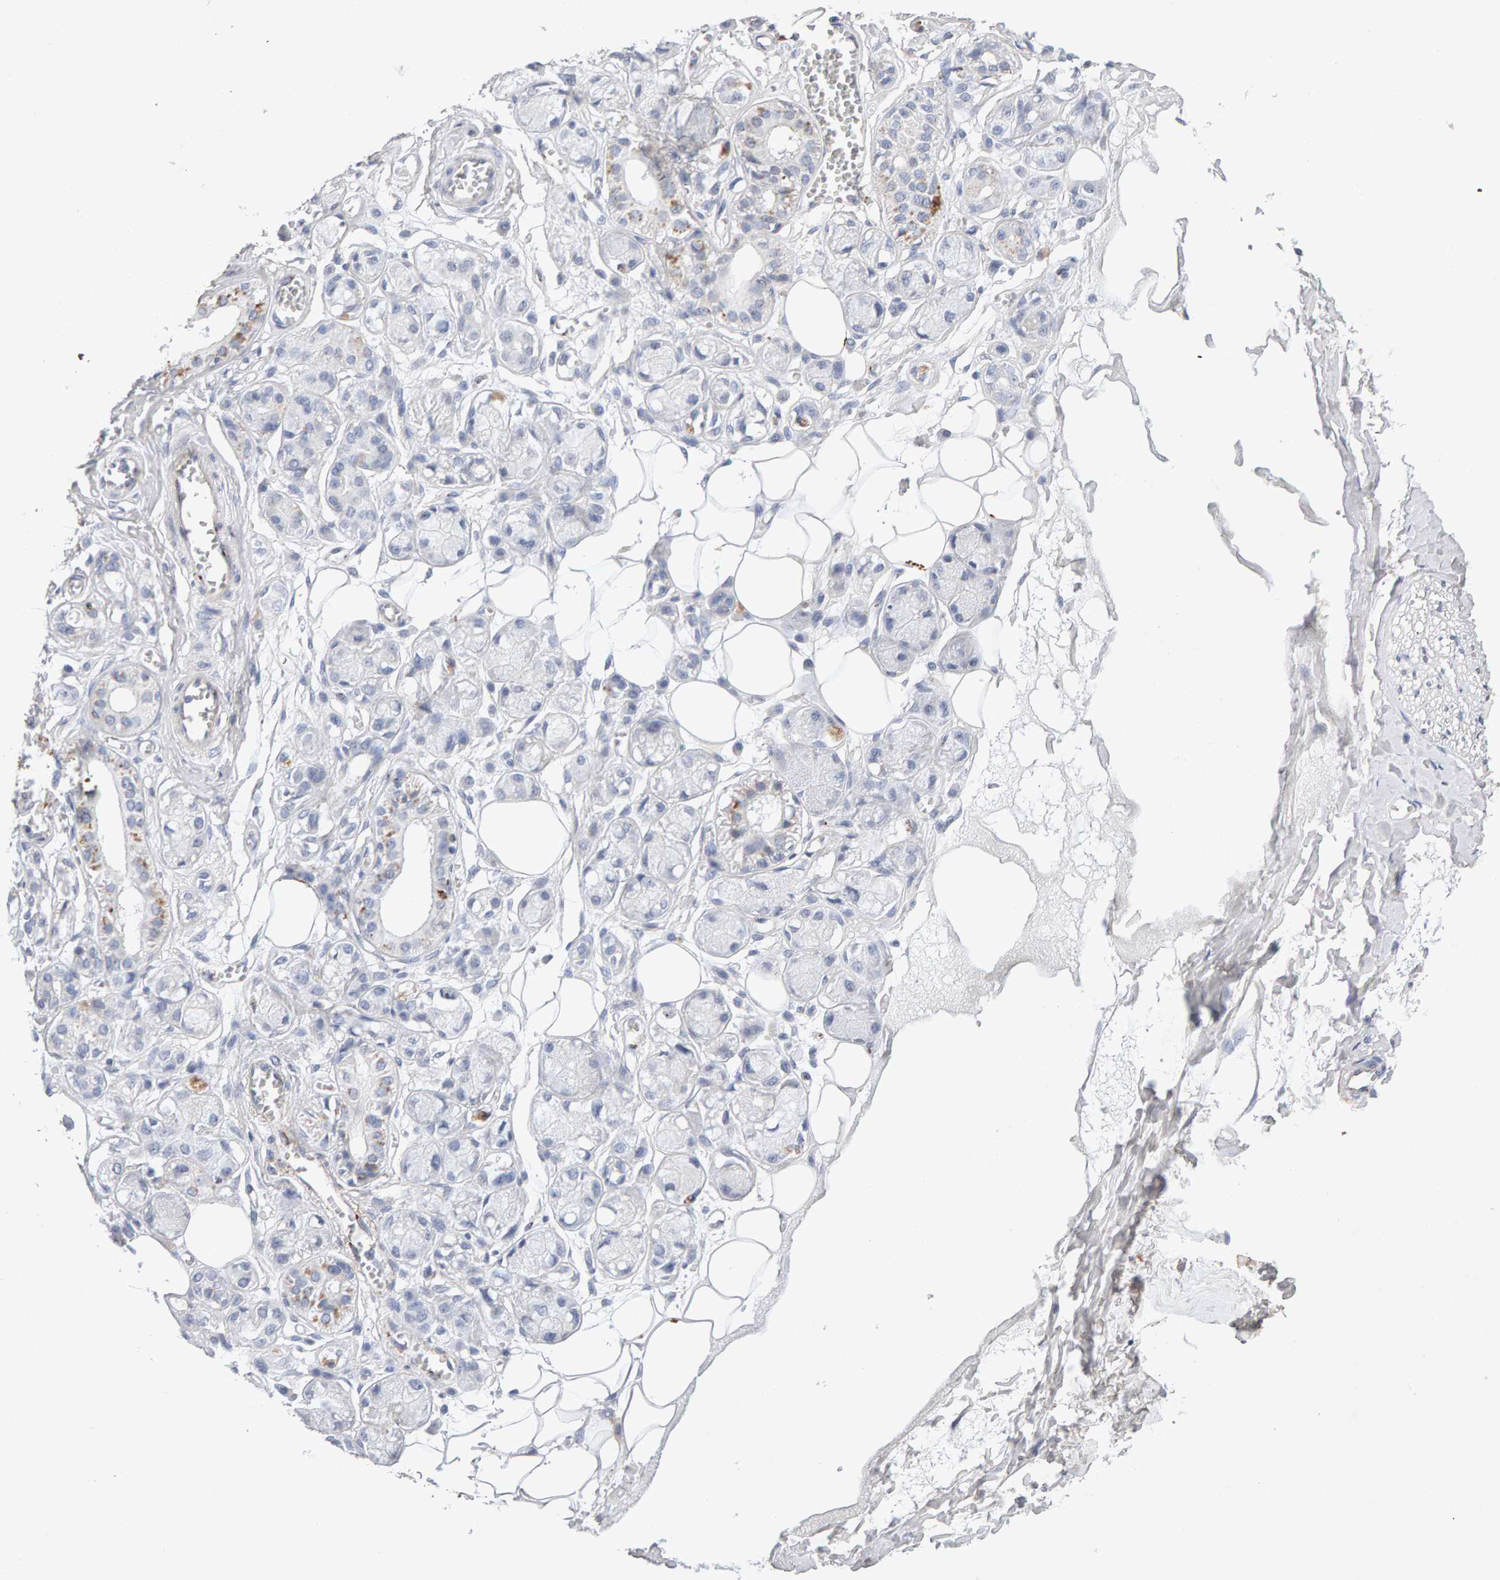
{"staining": {"intensity": "negative", "quantity": "none", "location": "none"}, "tissue": "adipose tissue", "cell_type": "Adipocytes", "image_type": "normal", "snomed": [{"axis": "morphology", "description": "Normal tissue, NOS"}, {"axis": "morphology", "description": "Inflammation, NOS"}, {"axis": "topography", "description": "Salivary gland"}, {"axis": "topography", "description": "Peripheral nerve tissue"}], "caption": "Adipose tissue stained for a protein using immunohistochemistry demonstrates no positivity adipocytes.", "gene": "PTPRM", "patient": {"sex": "female", "age": 75}}